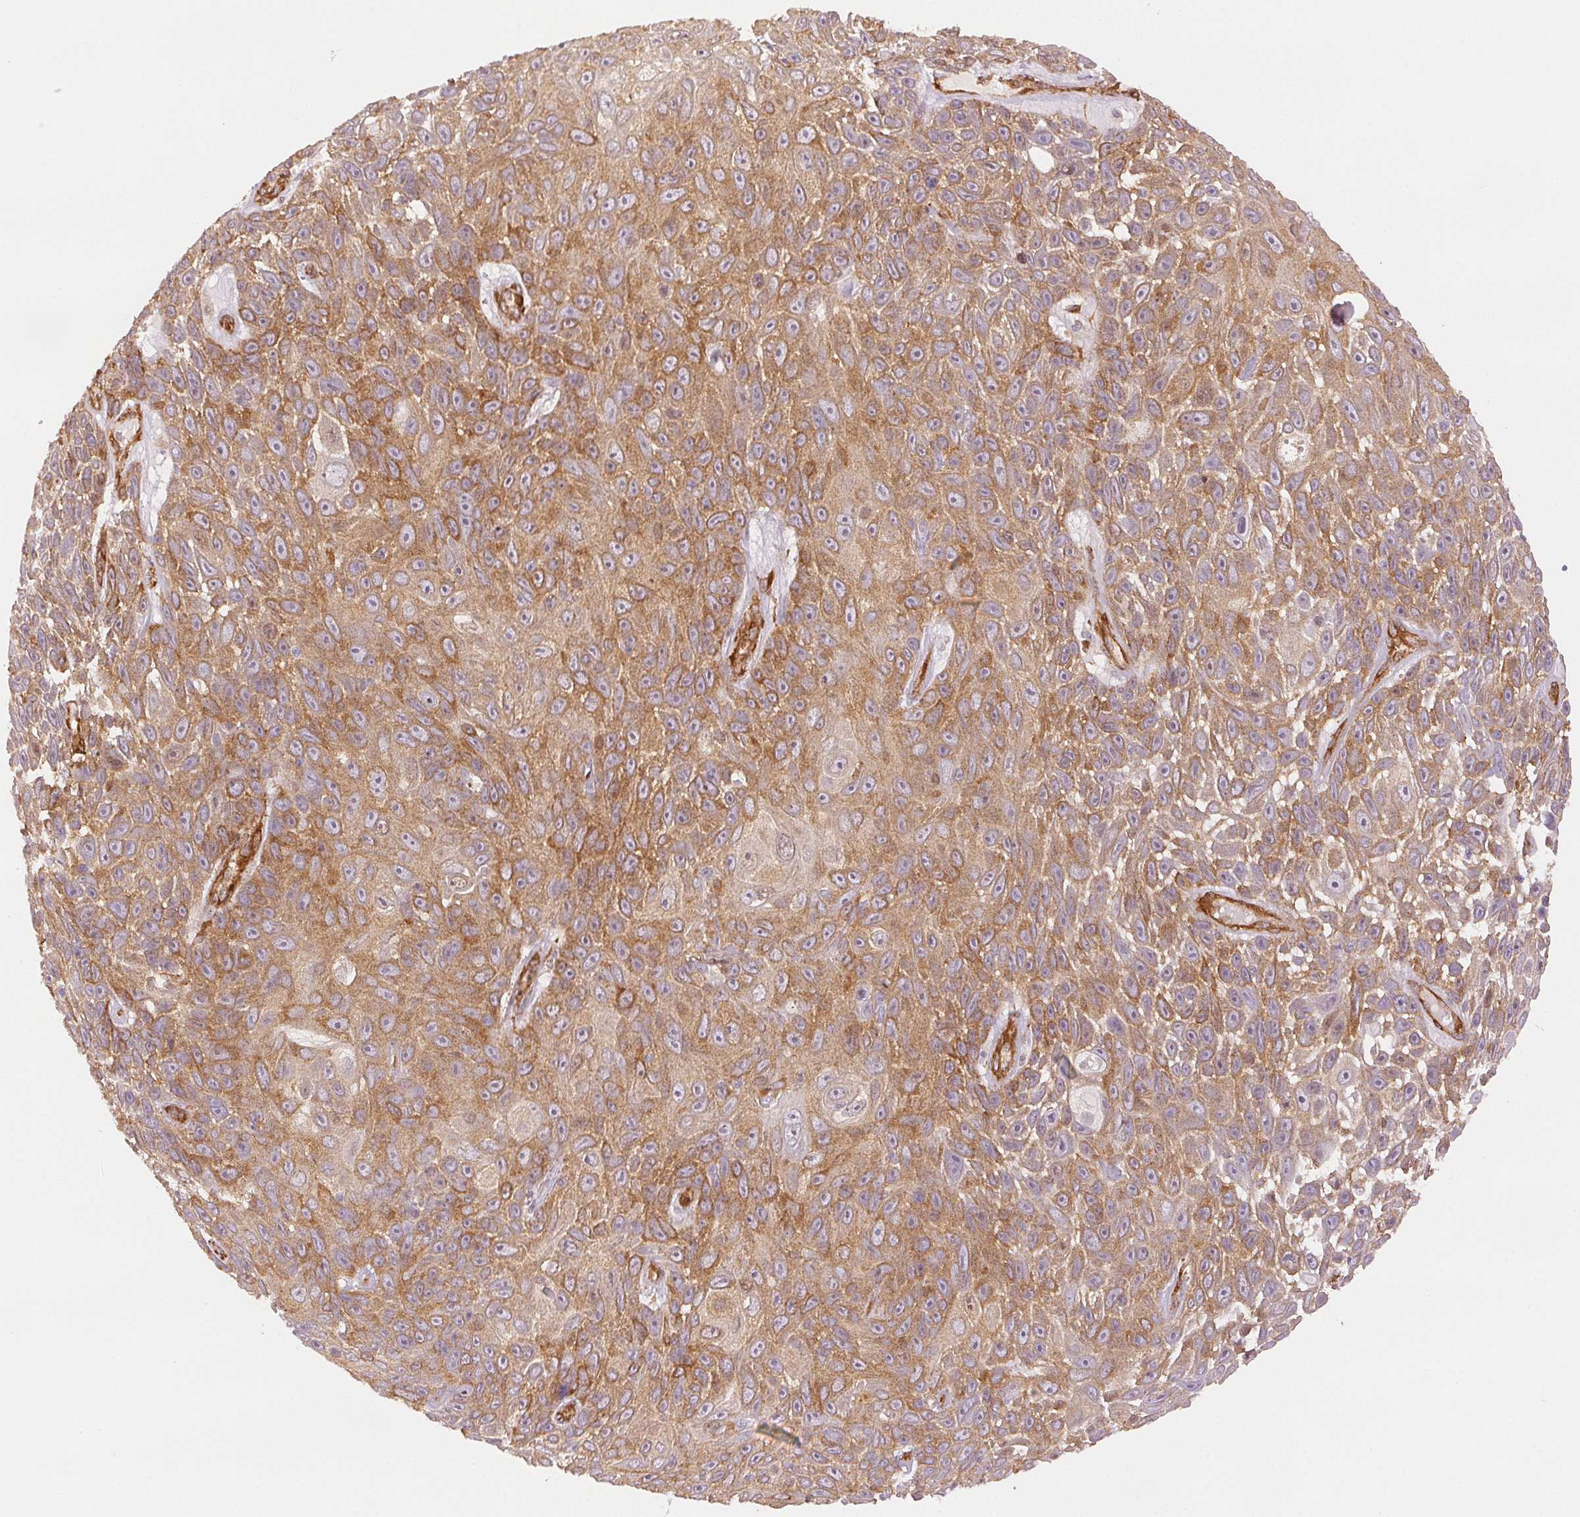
{"staining": {"intensity": "moderate", "quantity": ">75%", "location": "cytoplasmic/membranous"}, "tissue": "skin cancer", "cell_type": "Tumor cells", "image_type": "cancer", "snomed": [{"axis": "morphology", "description": "Squamous cell carcinoma, NOS"}, {"axis": "topography", "description": "Skin"}], "caption": "Human squamous cell carcinoma (skin) stained with a protein marker reveals moderate staining in tumor cells.", "gene": "DIAPH2", "patient": {"sex": "male", "age": 82}}